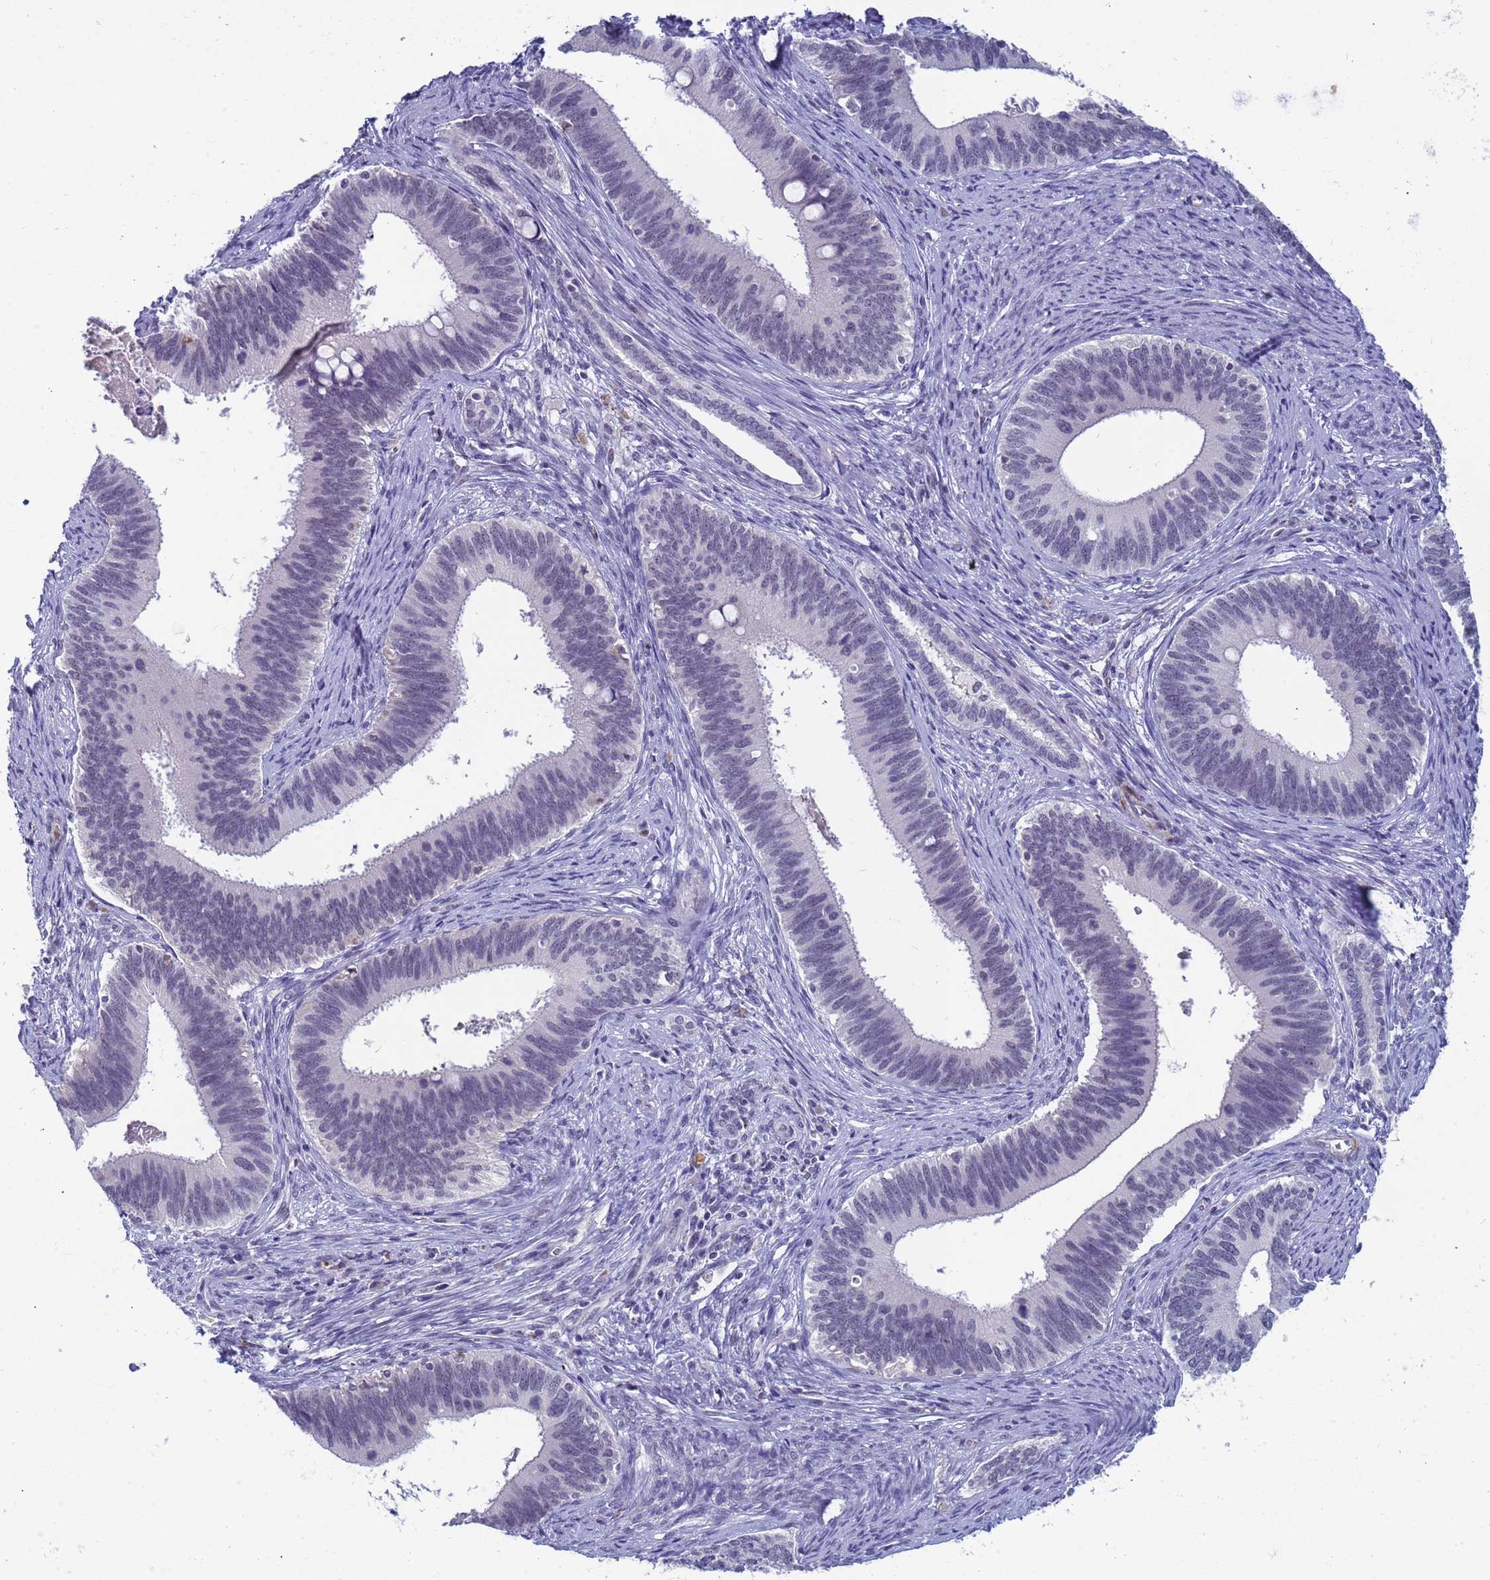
{"staining": {"intensity": "negative", "quantity": "none", "location": "none"}, "tissue": "cervical cancer", "cell_type": "Tumor cells", "image_type": "cancer", "snomed": [{"axis": "morphology", "description": "Adenocarcinoma, NOS"}, {"axis": "topography", "description": "Cervix"}], "caption": "Immunohistochemistry (IHC) of human cervical cancer (adenocarcinoma) exhibits no staining in tumor cells.", "gene": "CXorf65", "patient": {"sex": "female", "age": 42}}